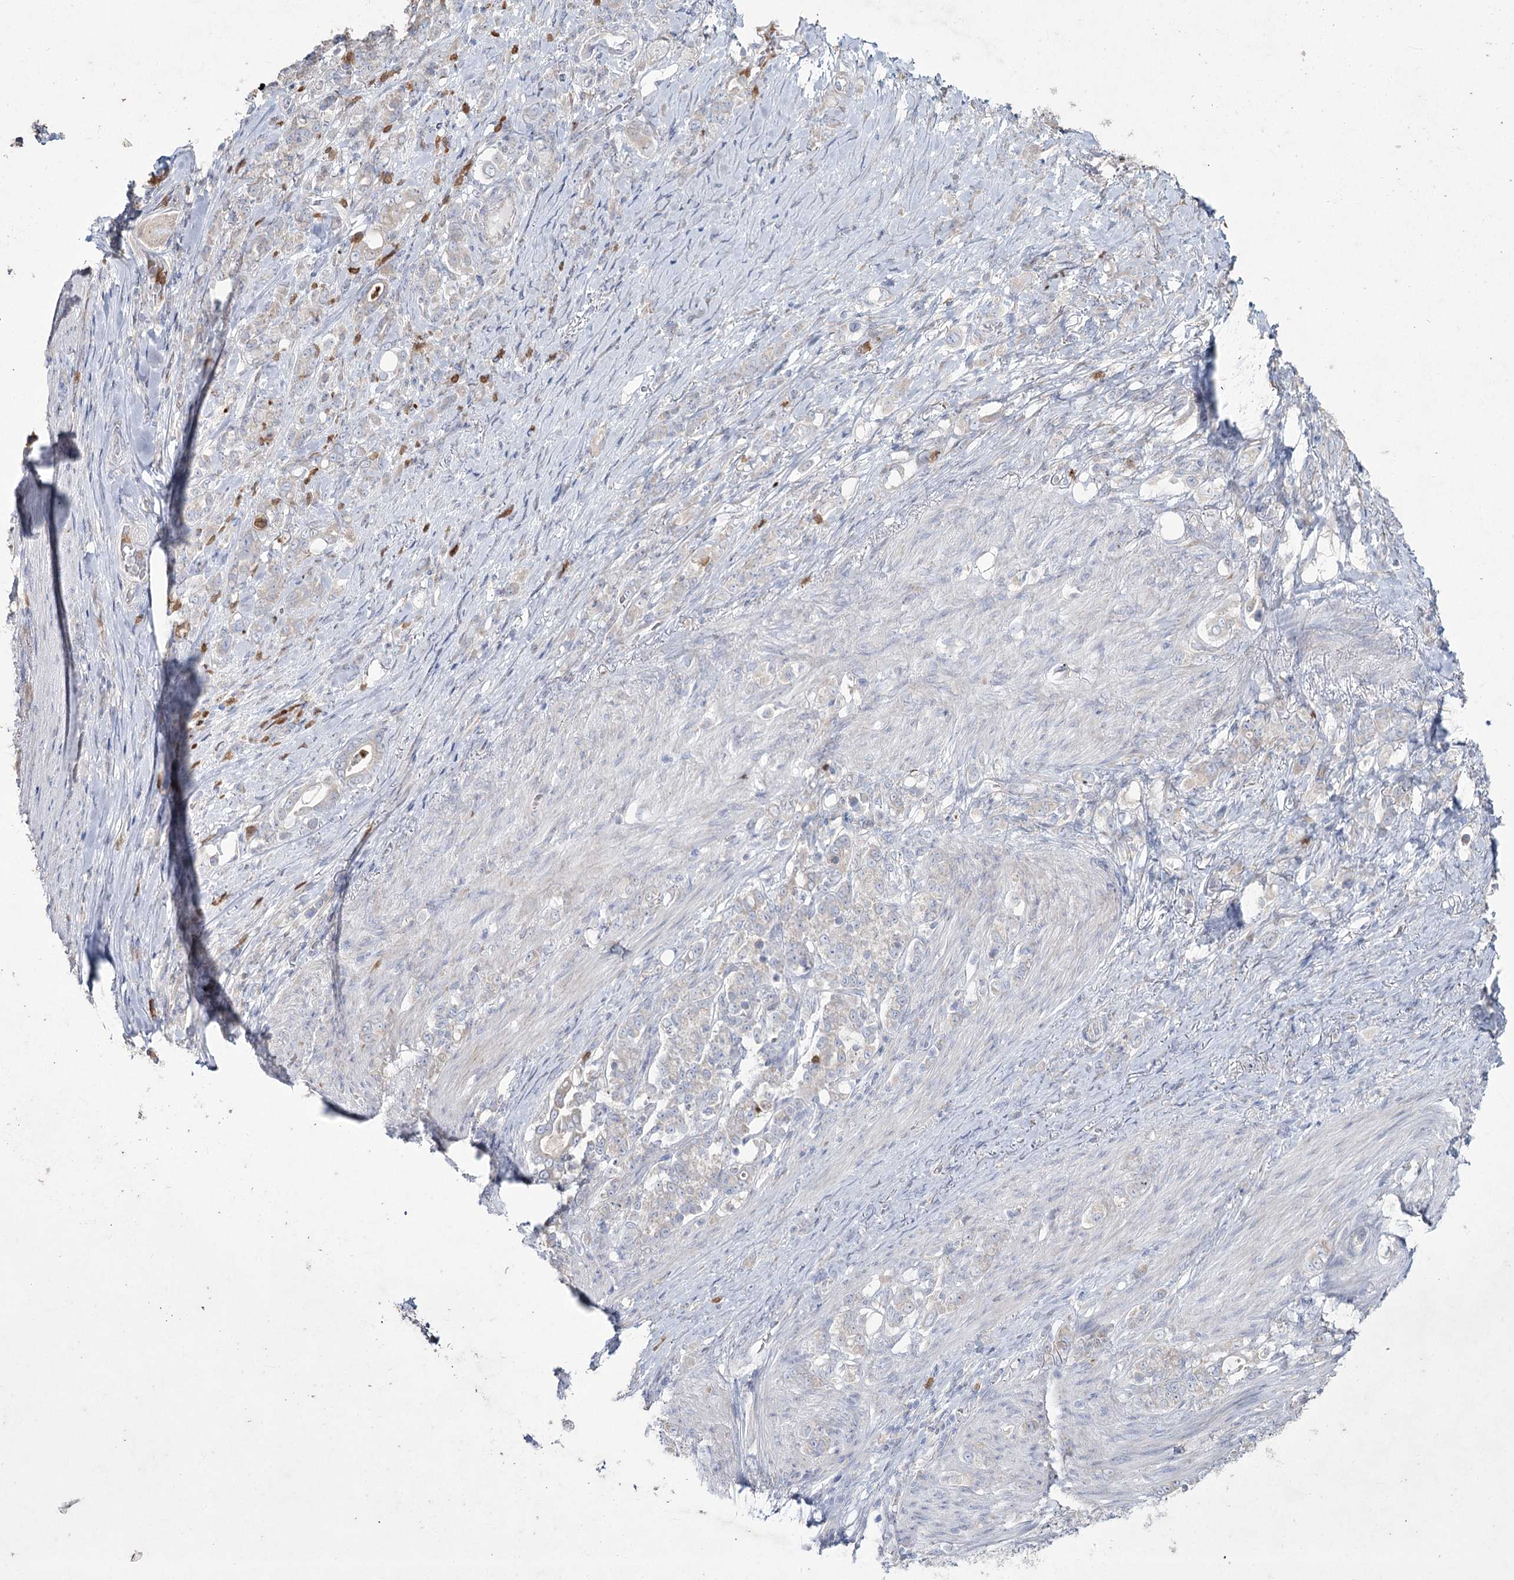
{"staining": {"intensity": "negative", "quantity": "none", "location": "none"}, "tissue": "stomach cancer", "cell_type": "Tumor cells", "image_type": "cancer", "snomed": [{"axis": "morphology", "description": "Adenocarcinoma, NOS"}, {"axis": "topography", "description": "Stomach"}], "caption": "Tumor cells show no significant protein positivity in stomach cancer (adenocarcinoma). (DAB immunohistochemistry visualized using brightfield microscopy, high magnification).", "gene": "NIPAL4", "patient": {"sex": "female", "age": 79}}